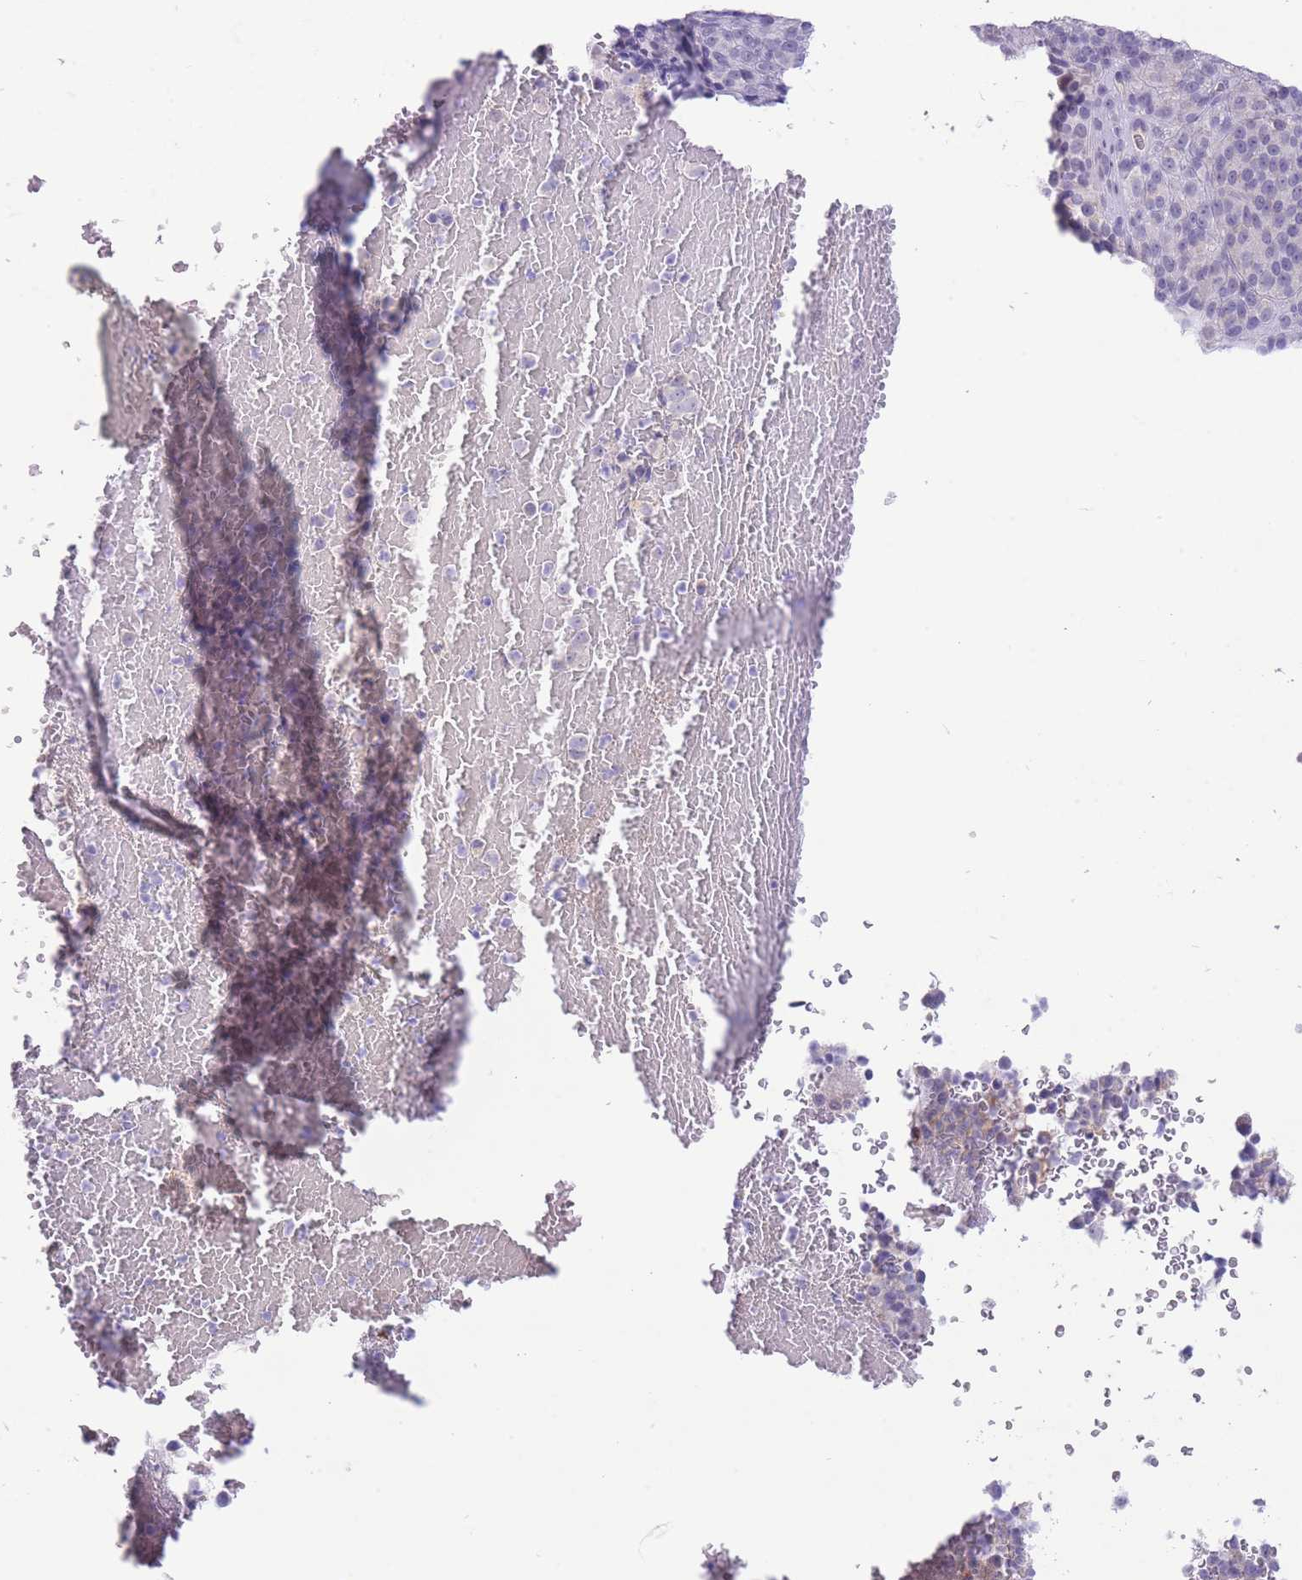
{"staining": {"intensity": "negative", "quantity": "none", "location": "none"}, "tissue": "melanoma", "cell_type": "Tumor cells", "image_type": "cancer", "snomed": [{"axis": "morphology", "description": "Malignant melanoma, Metastatic site"}, {"axis": "topography", "description": "Brain"}], "caption": "Immunohistochemical staining of human melanoma exhibits no significant positivity in tumor cells. The staining is performed using DAB (3,3'-diaminobenzidine) brown chromogen with nuclei counter-stained in using hematoxylin.", "gene": "ASAP3", "patient": {"sex": "female", "age": 56}}